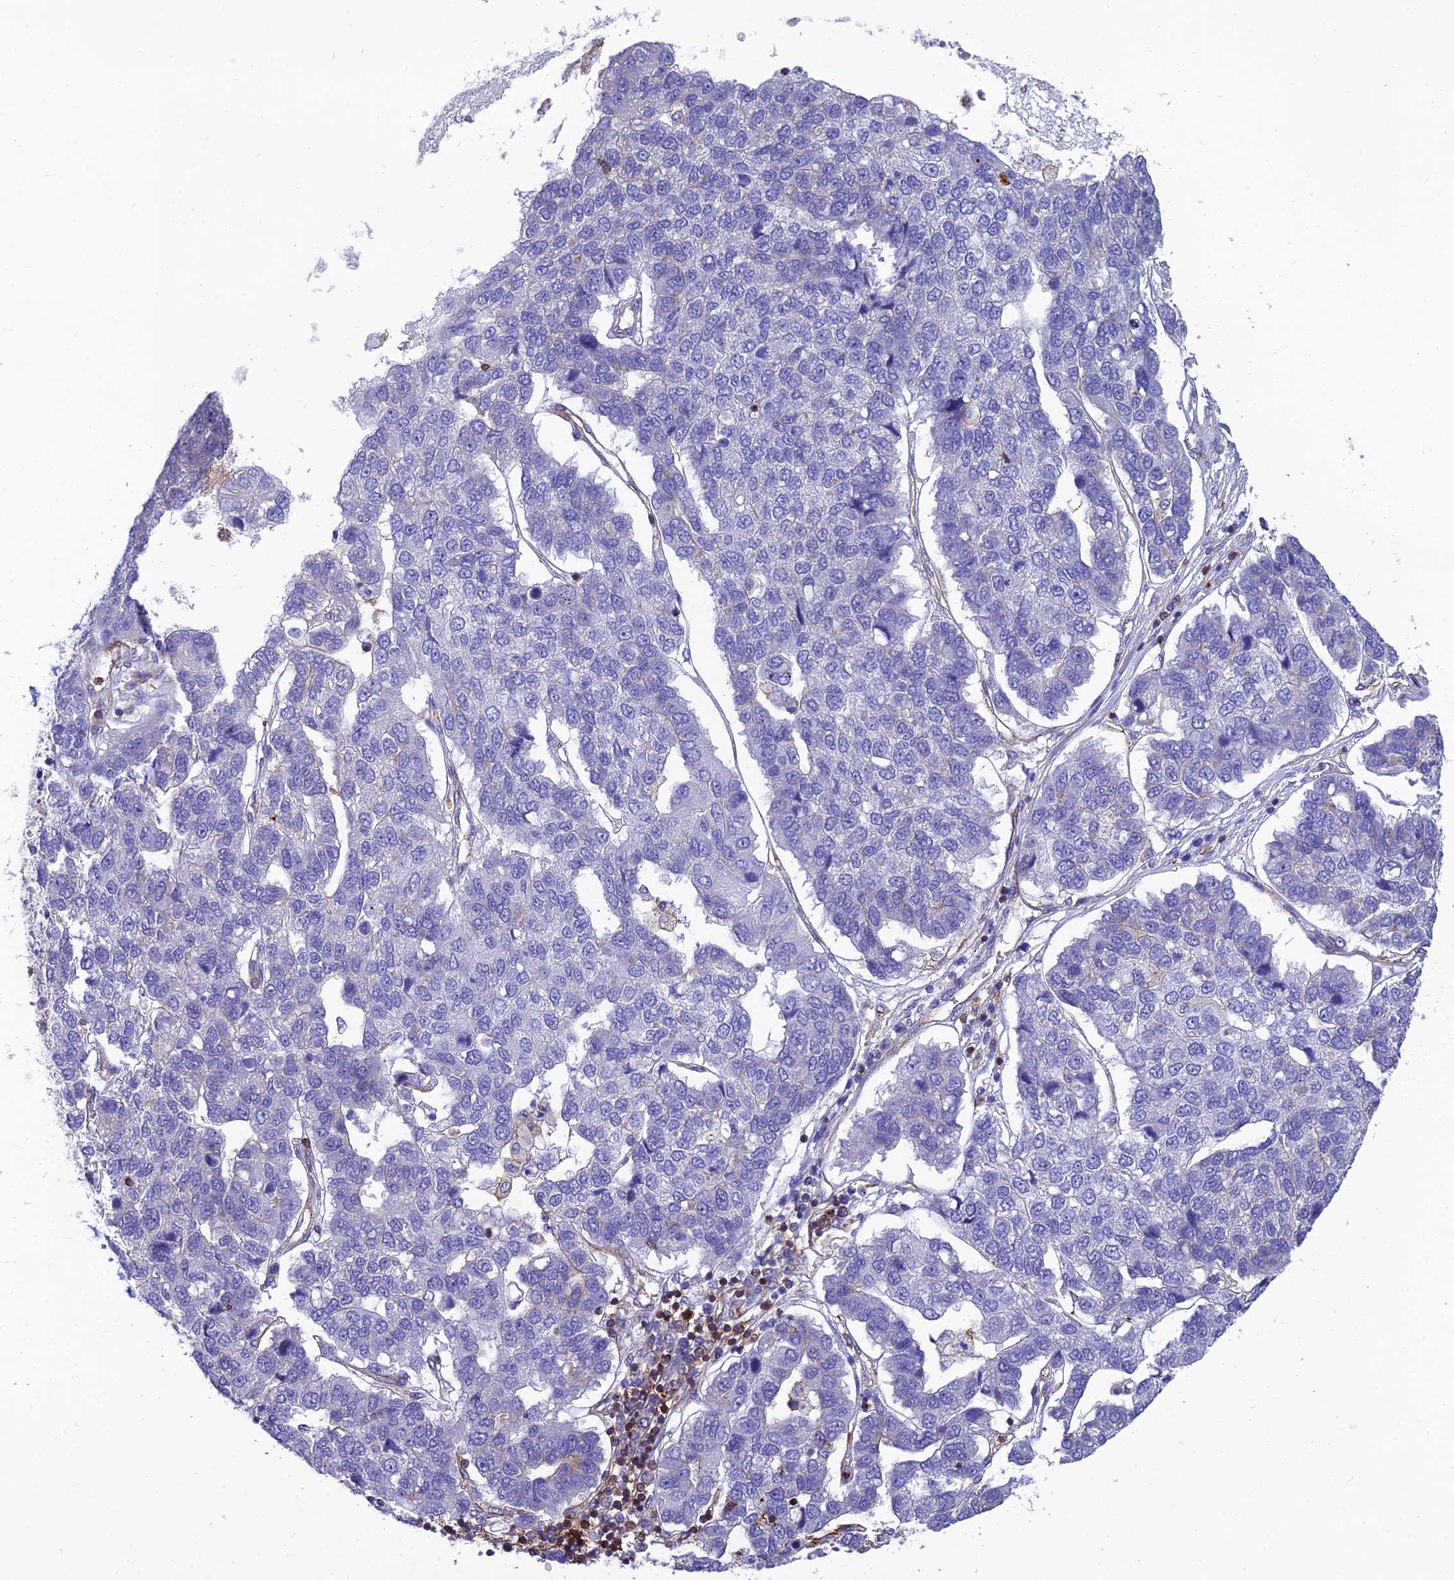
{"staining": {"intensity": "negative", "quantity": "none", "location": "none"}, "tissue": "pancreatic cancer", "cell_type": "Tumor cells", "image_type": "cancer", "snomed": [{"axis": "morphology", "description": "Adenocarcinoma, NOS"}, {"axis": "topography", "description": "Pancreas"}], "caption": "Immunohistochemistry of pancreatic cancer displays no positivity in tumor cells.", "gene": "PPP1R18", "patient": {"sex": "female", "age": 61}}